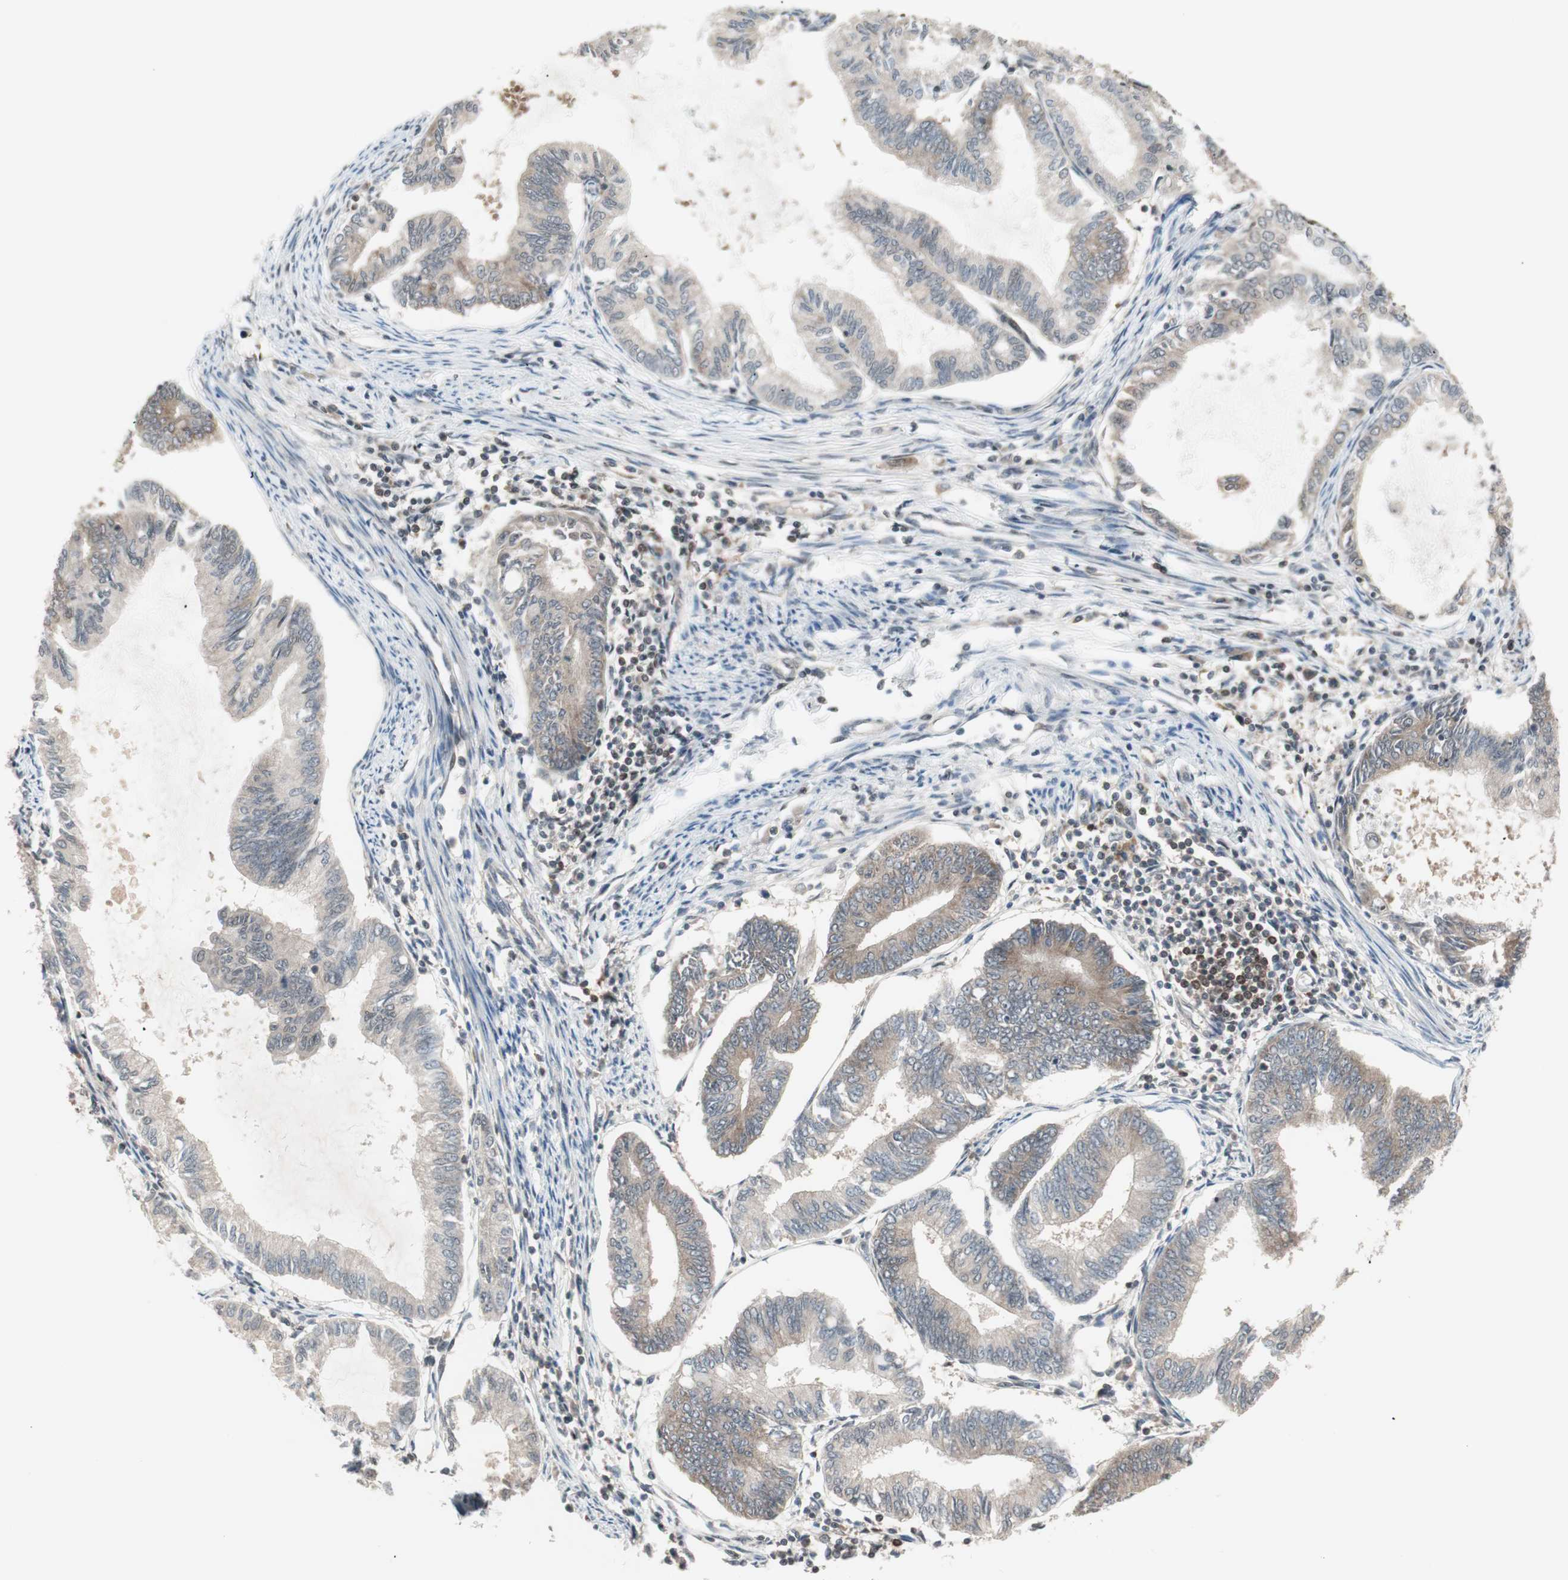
{"staining": {"intensity": "weak", "quantity": ">75%", "location": "cytoplasmic/membranous"}, "tissue": "endometrial cancer", "cell_type": "Tumor cells", "image_type": "cancer", "snomed": [{"axis": "morphology", "description": "Adenocarcinoma, NOS"}, {"axis": "topography", "description": "Endometrium"}], "caption": "Endometrial cancer (adenocarcinoma) stained with immunohistochemistry exhibits weak cytoplasmic/membranous expression in approximately >75% of tumor cells.", "gene": "UBE2I", "patient": {"sex": "female", "age": 86}}